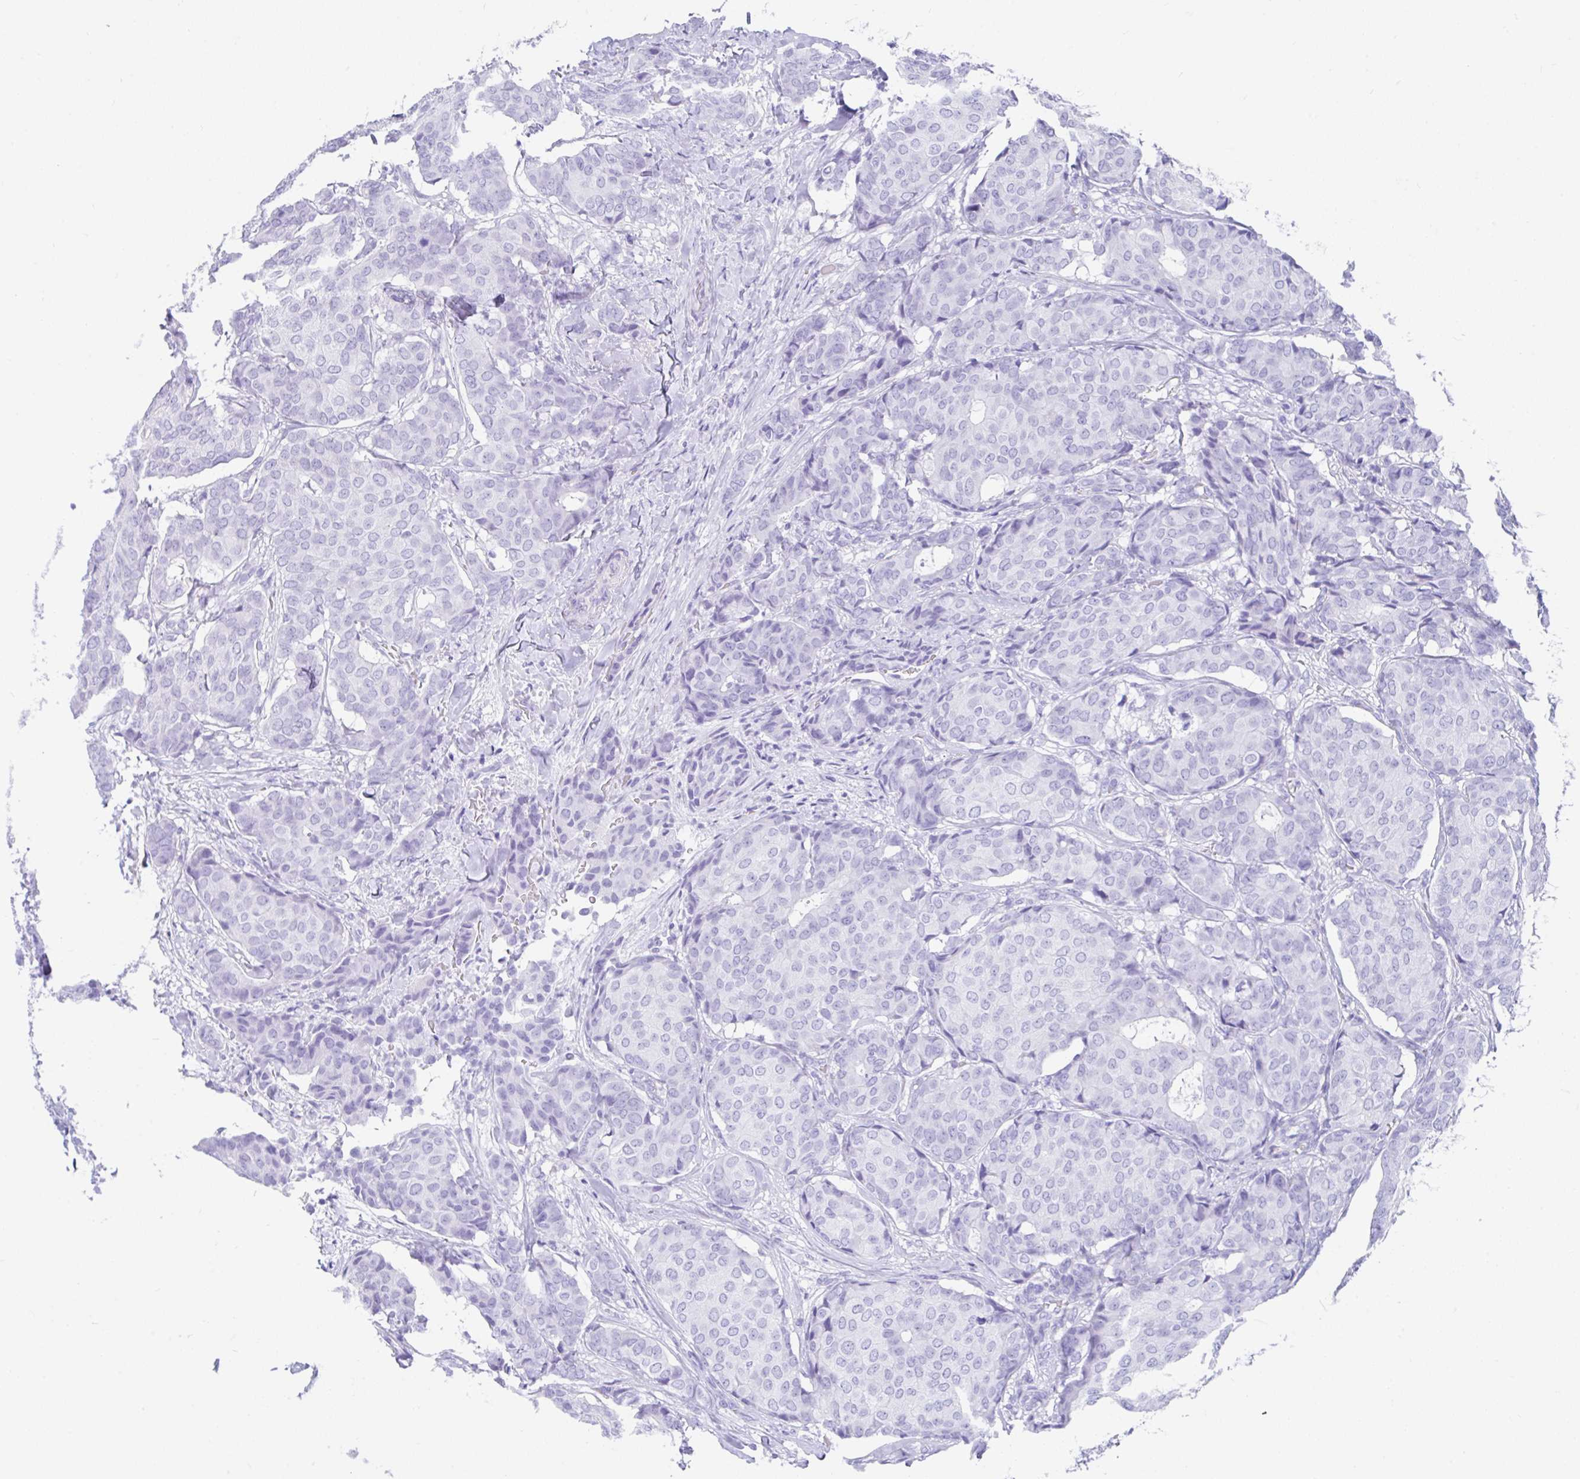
{"staining": {"intensity": "negative", "quantity": "none", "location": "none"}, "tissue": "breast cancer", "cell_type": "Tumor cells", "image_type": "cancer", "snomed": [{"axis": "morphology", "description": "Duct carcinoma"}, {"axis": "topography", "description": "Breast"}], "caption": "A high-resolution micrograph shows immunohistochemistry staining of breast cancer (infiltrating ductal carcinoma), which reveals no significant staining in tumor cells.", "gene": "FAM107A", "patient": {"sex": "female", "age": 75}}